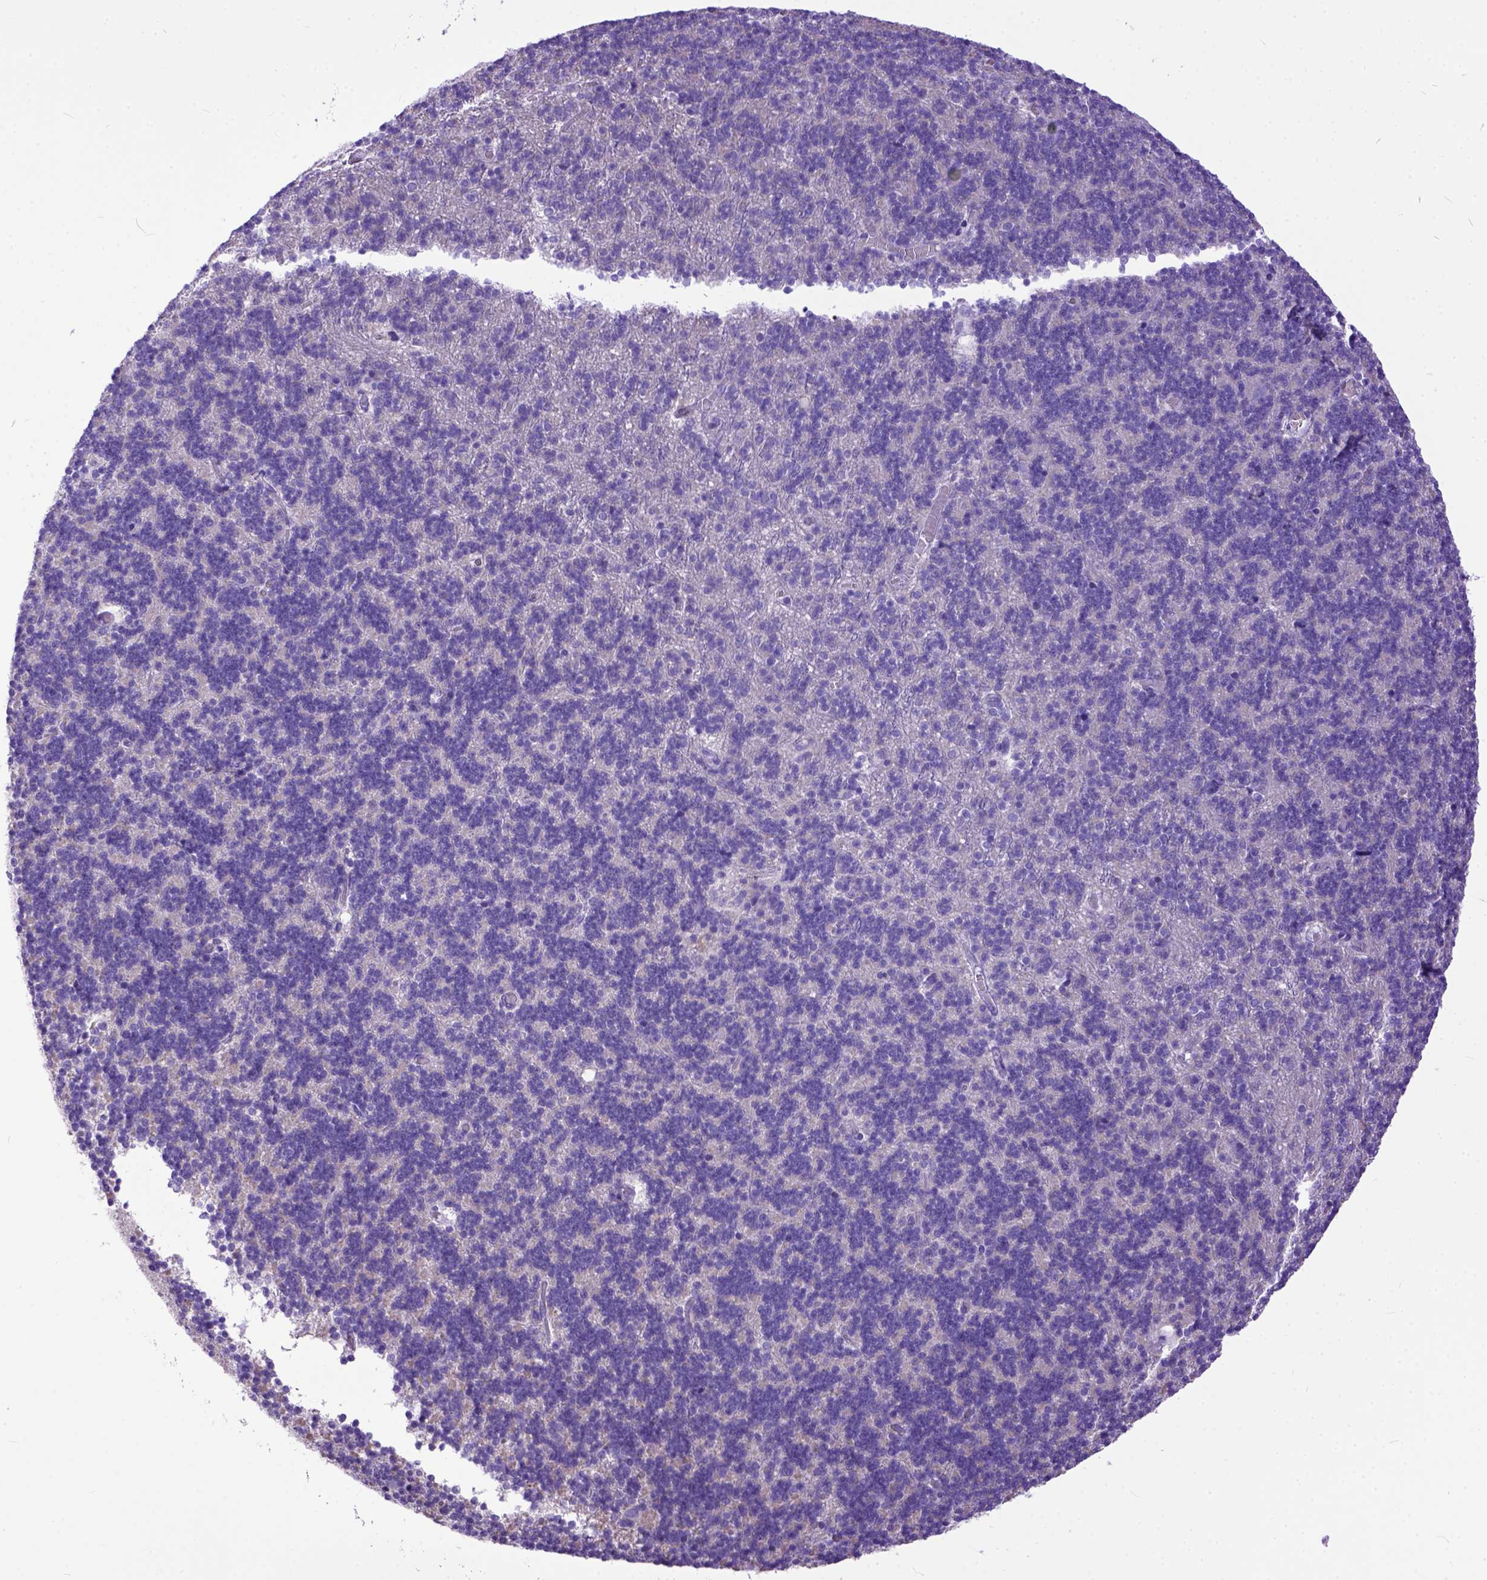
{"staining": {"intensity": "weak", "quantity": "25%-75%", "location": "cytoplasmic/membranous"}, "tissue": "cerebellum", "cell_type": "Cells in granular layer", "image_type": "normal", "snomed": [{"axis": "morphology", "description": "Normal tissue, NOS"}, {"axis": "topography", "description": "Cerebellum"}], "caption": "This image shows immunohistochemistry (IHC) staining of unremarkable cerebellum, with low weak cytoplasmic/membranous expression in approximately 25%-75% of cells in granular layer.", "gene": "CRB1", "patient": {"sex": "male", "age": 70}}